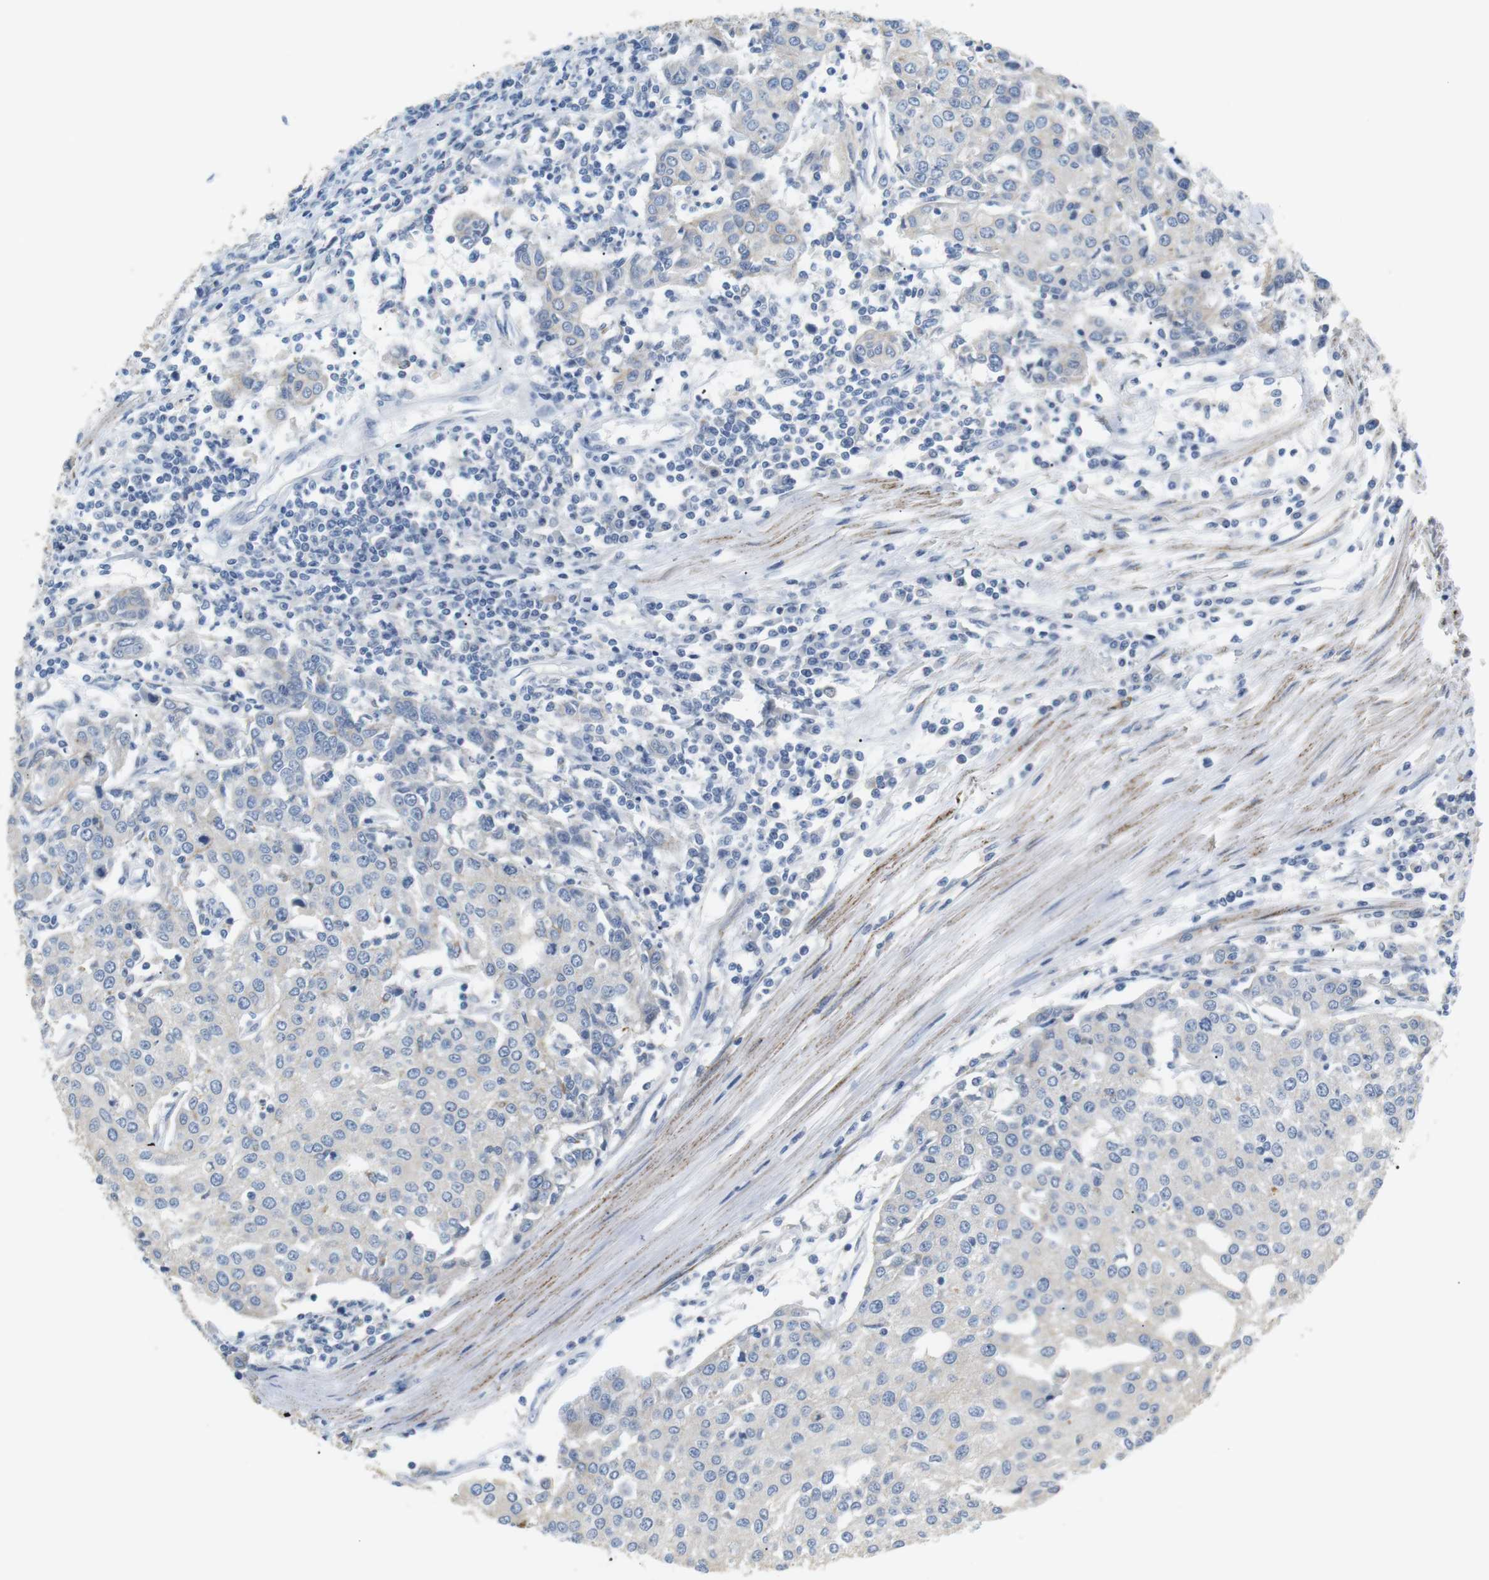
{"staining": {"intensity": "negative", "quantity": "none", "location": "none"}, "tissue": "urothelial cancer", "cell_type": "Tumor cells", "image_type": "cancer", "snomed": [{"axis": "morphology", "description": "Urothelial carcinoma, High grade"}, {"axis": "topography", "description": "Urinary bladder"}], "caption": "A photomicrograph of human high-grade urothelial carcinoma is negative for staining in tumor cells.", "gene": "CD300E", "patient": {"sex": "female", "age": 85}}